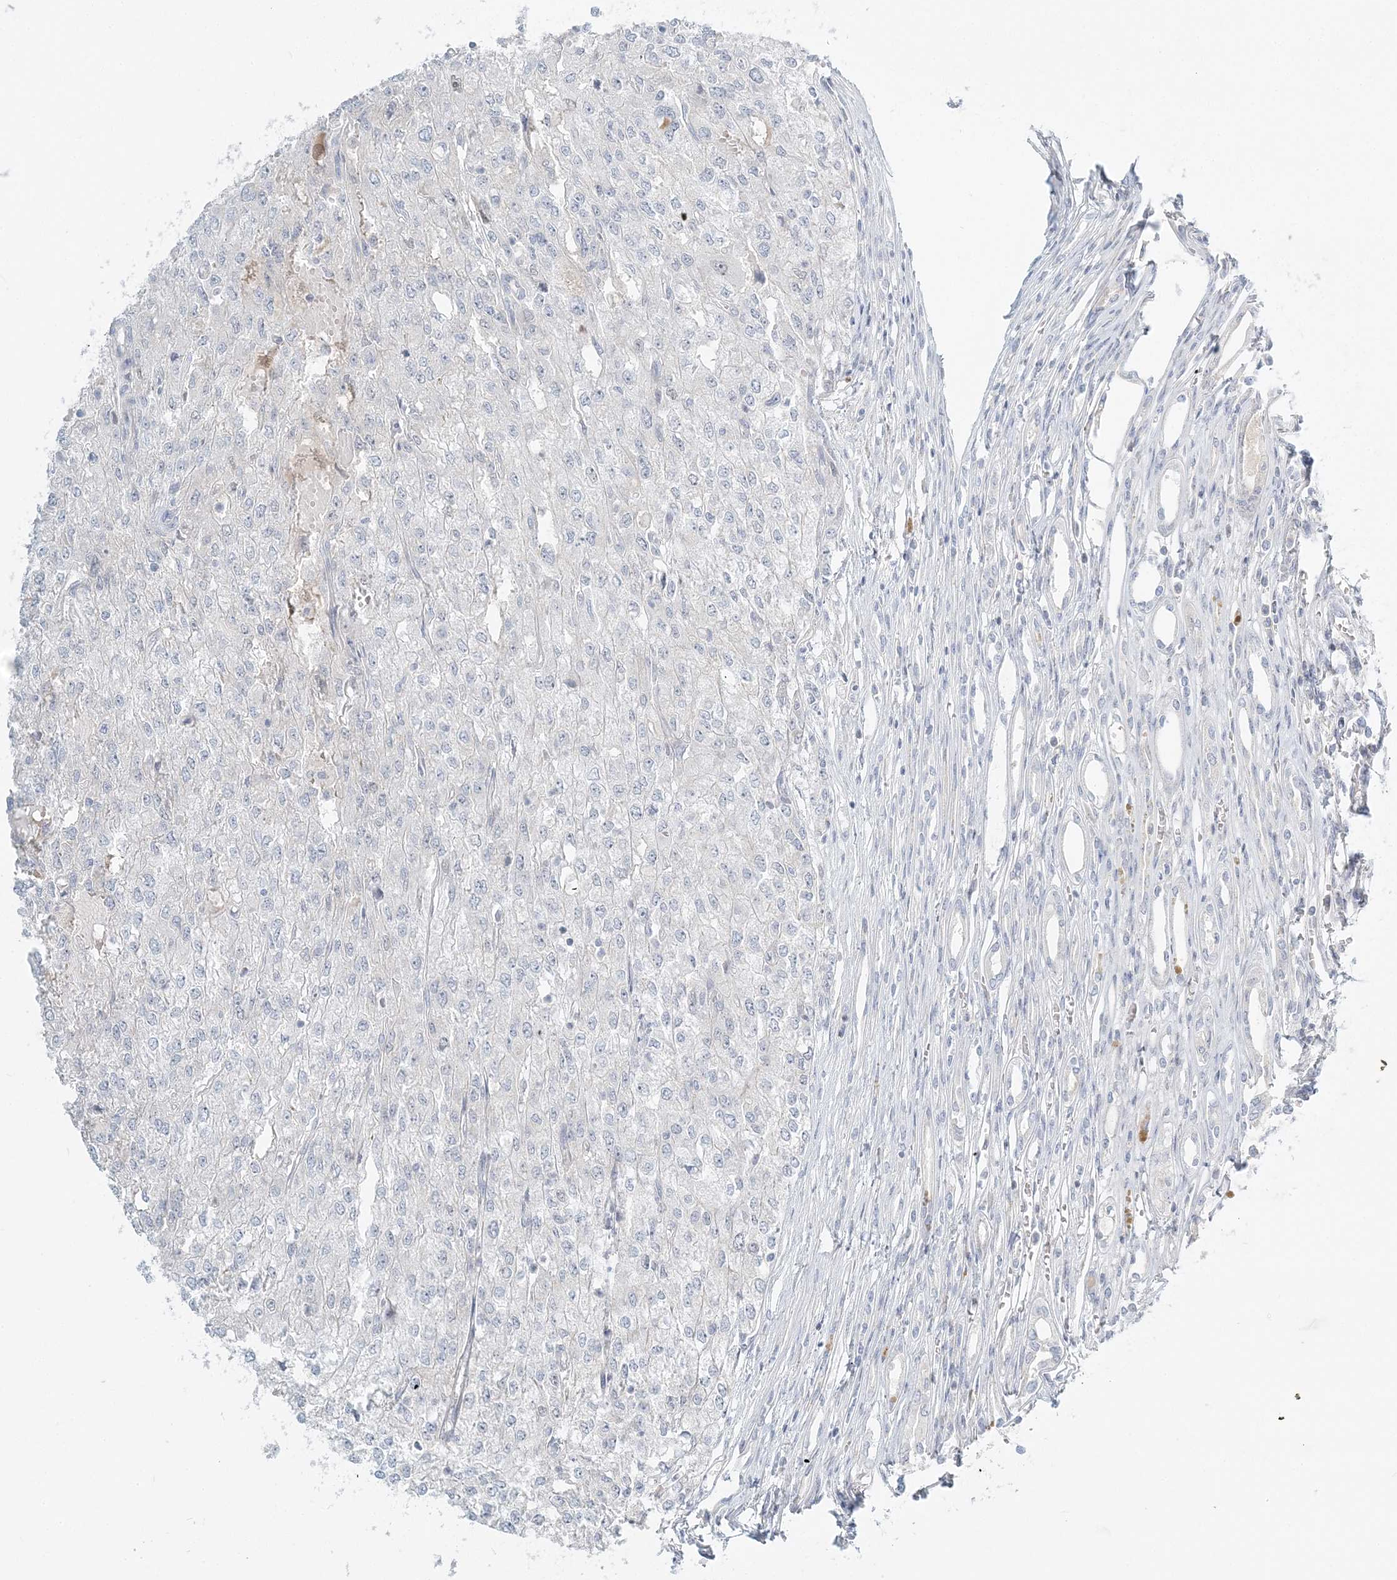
{"staining": {"intensity": "negative", "quantity": "none", "location": "none"}, "tissue": "renal cancer", "cell_type": "Tumor cells", "image_type": "cancer", "snomed": [{"axis": "morphology", "description": "Adenocarcinoma, NOS"}, {"axis": "topography", "description": "Kidney"}], "caption": "IHC micrograph of human adenocarcinoma (renal) stained for a protein (brown), which shows no positivity in tumor cells. (Immunohistochemistry (ihc), brightfield microscopy, high magnification).", "gene": "NAA11", "patient": {"sex": "female", "age": 54}}